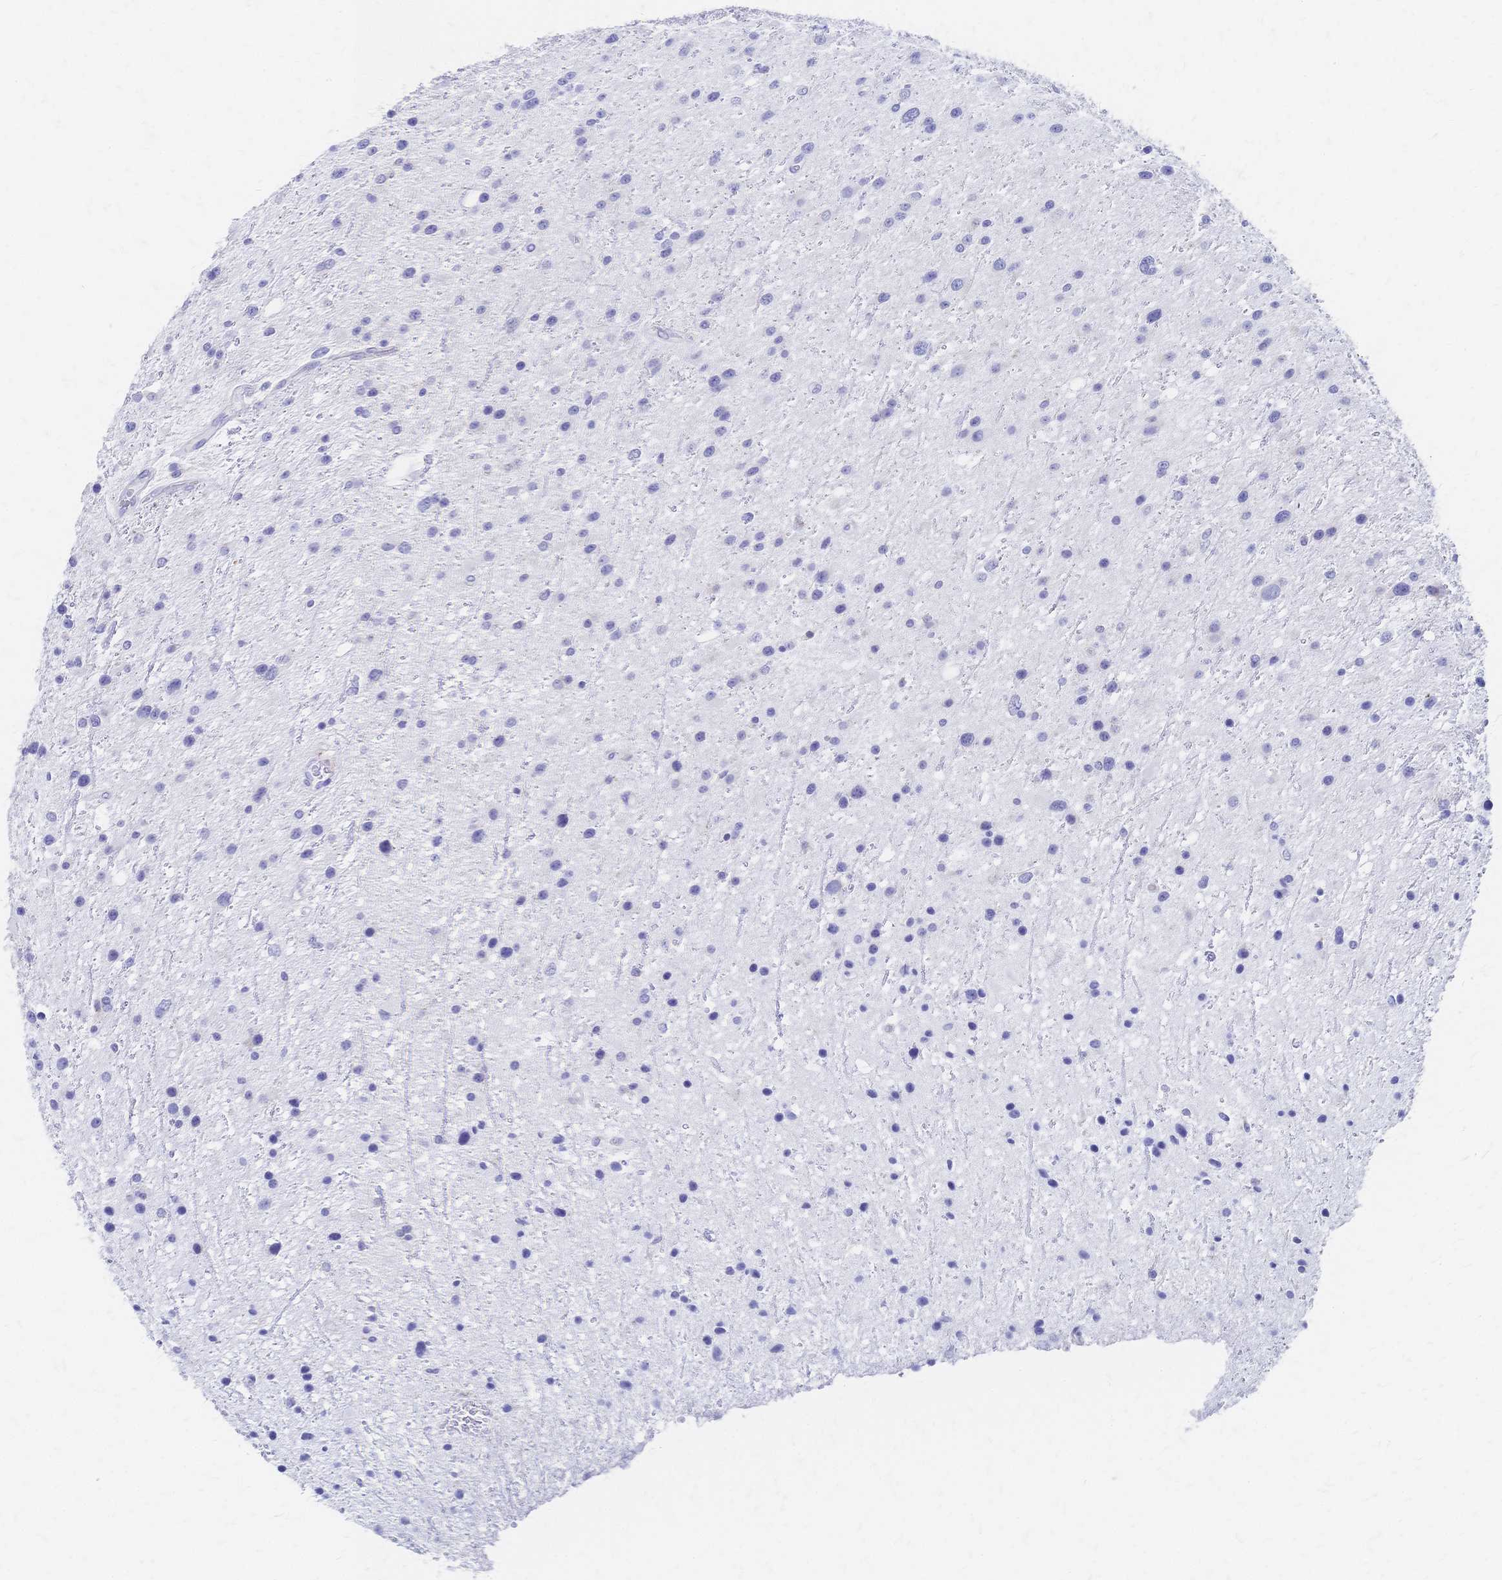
{"staining": {"intensity": "negative", "quantity": "none", "location": "none"}, "tissue": "glioma", "cell_type": "Tumor cells", "image_type": "cancer", "snomed": [{"axis": "morphology", "description": "Glioma, malignant, Low grade"}, {"axis": "topography", "description": "Brain"}], "caption": "Immunohistochemical staining of malignant glioma (low-grade) displays no significant expression in tumor cells.", "gene": "SLC5A1", "patient": {"sex": "female", "age": 32}}